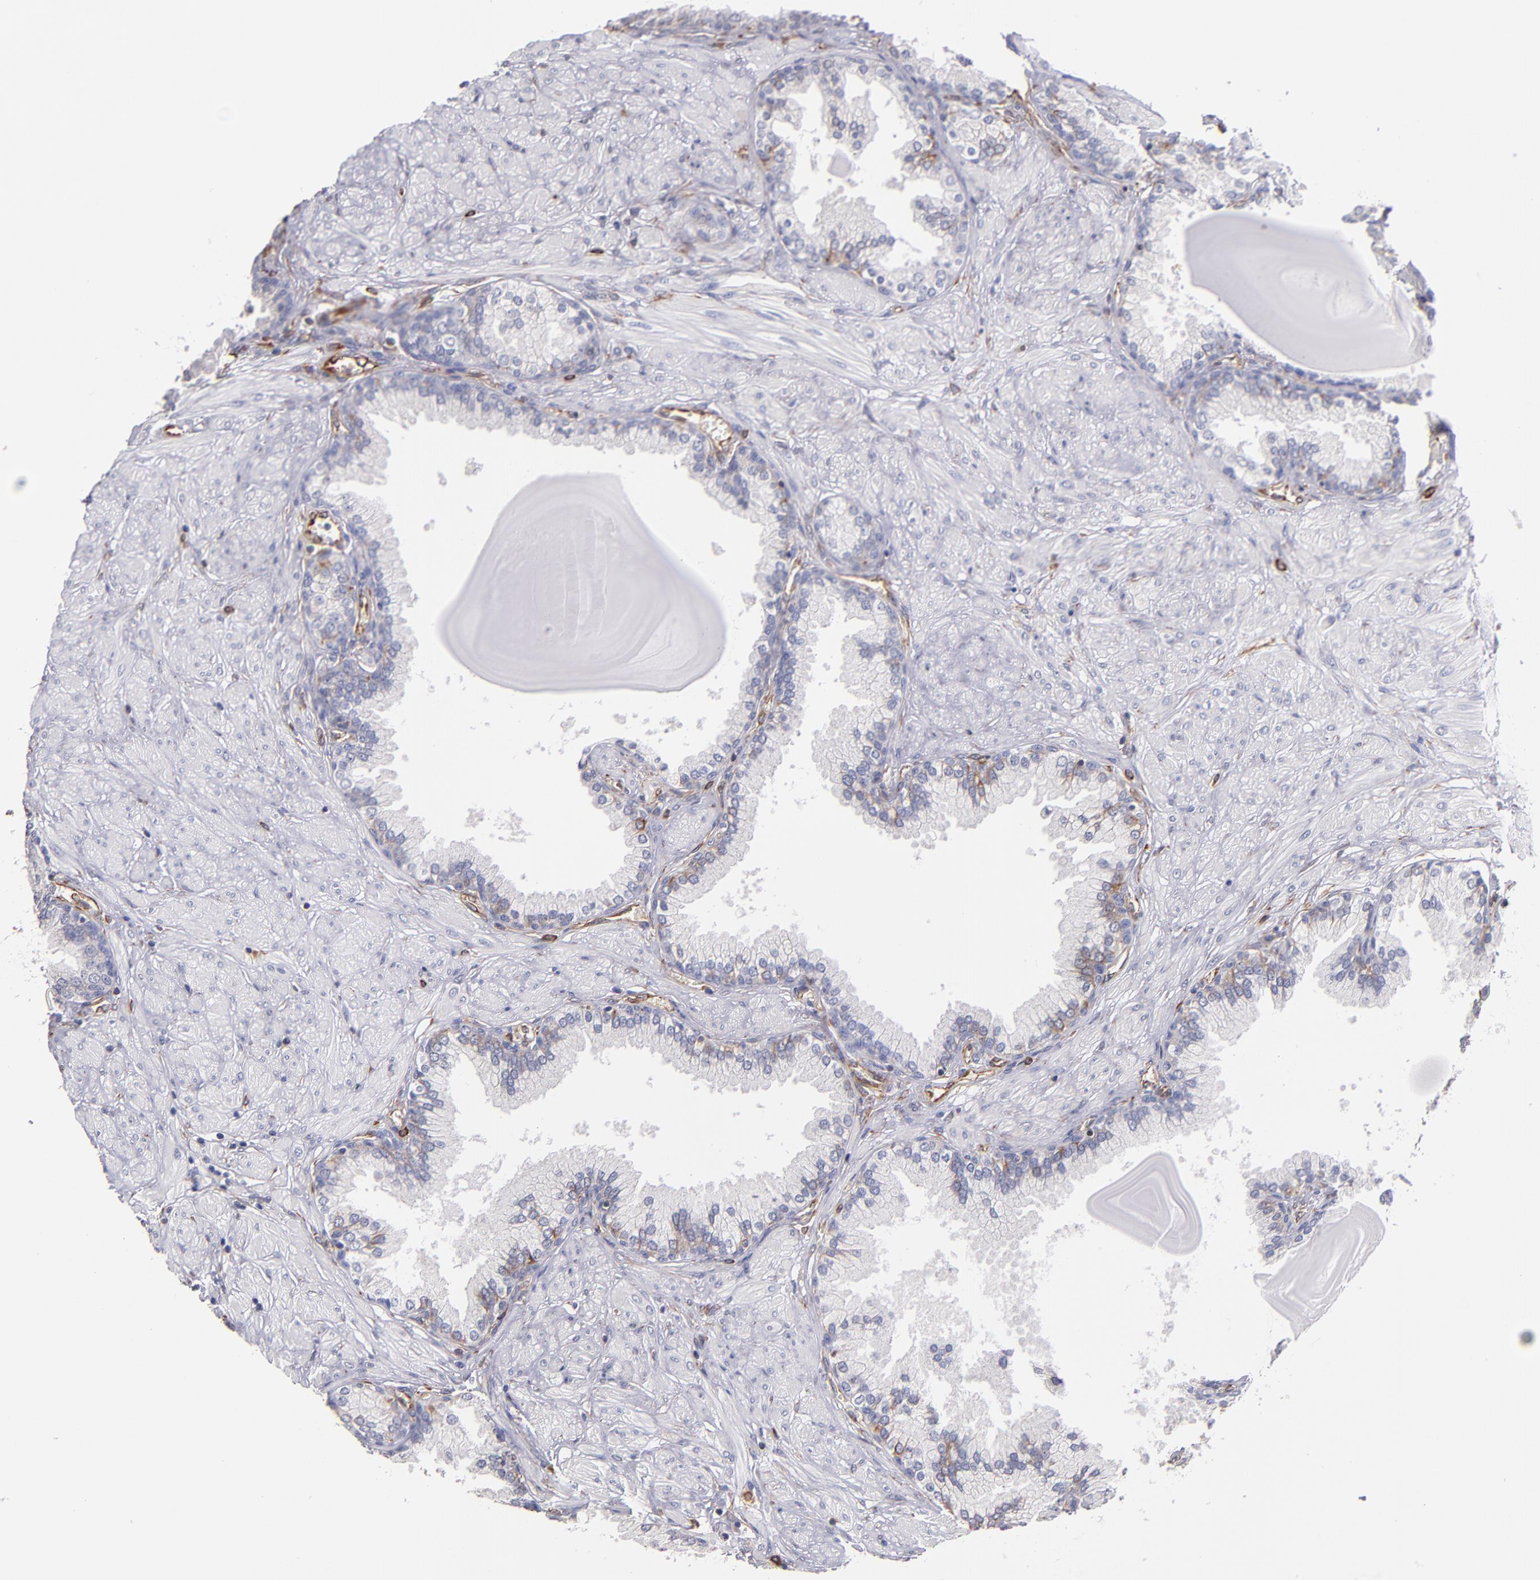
{"staining": {"intensity": "negative", "quantity": "none", "location": "none"}, "tissue": "prostate", "cell_type": "Glandular cells", "image_type": "normal", "snomed": [{"axis": "morphology", "description": "Normal tissue, NOS"}, {"axis": "topography", "description": "Prostate"}], "caption": "A high-resolution photomicrograph shows immunohistochemistry staining of benign prostate, which reveals no significant staining in glandular cells.", "gene": "ABCC1", "patient": {"sex": "male", "age": 51}}